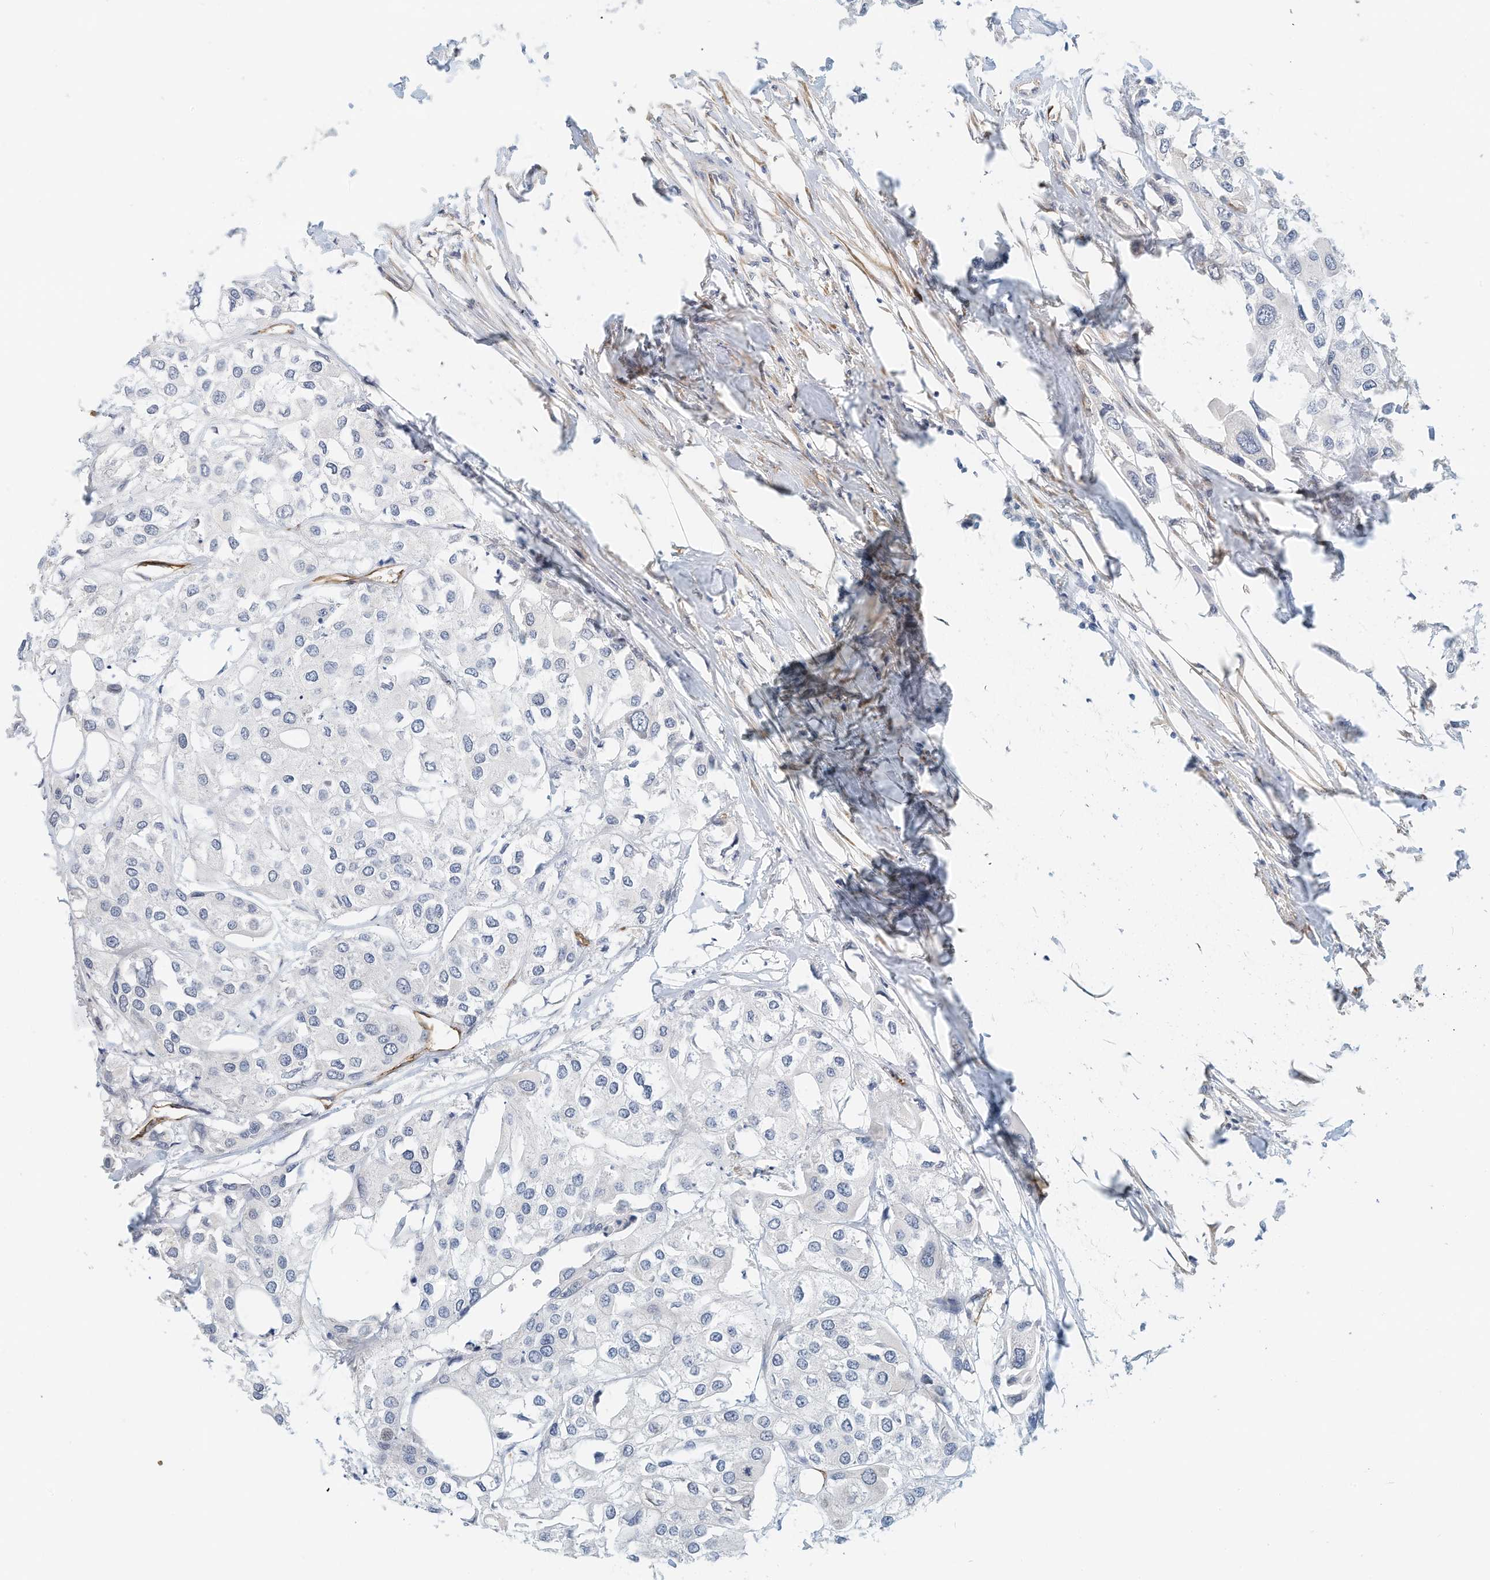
{"staining": {"intensity": "negative", "quantity": "none", "location": "none"}, "tissue": "urothelial cancer", "cell_type": "Tumor cells", "image_type": "cancer", "snomed": [{"axis": "morphology", "description": "Urothelial carcinoma, High grade"}, {"axis": "topography", "description": "Urinary bladder"}], "caption": "The image demonstrates no significant staining in tumor cells of urothelial carcinoma (high-grade).", "gene": "ARHGAP28", "patient": {"sex": "male", "age": 64}}